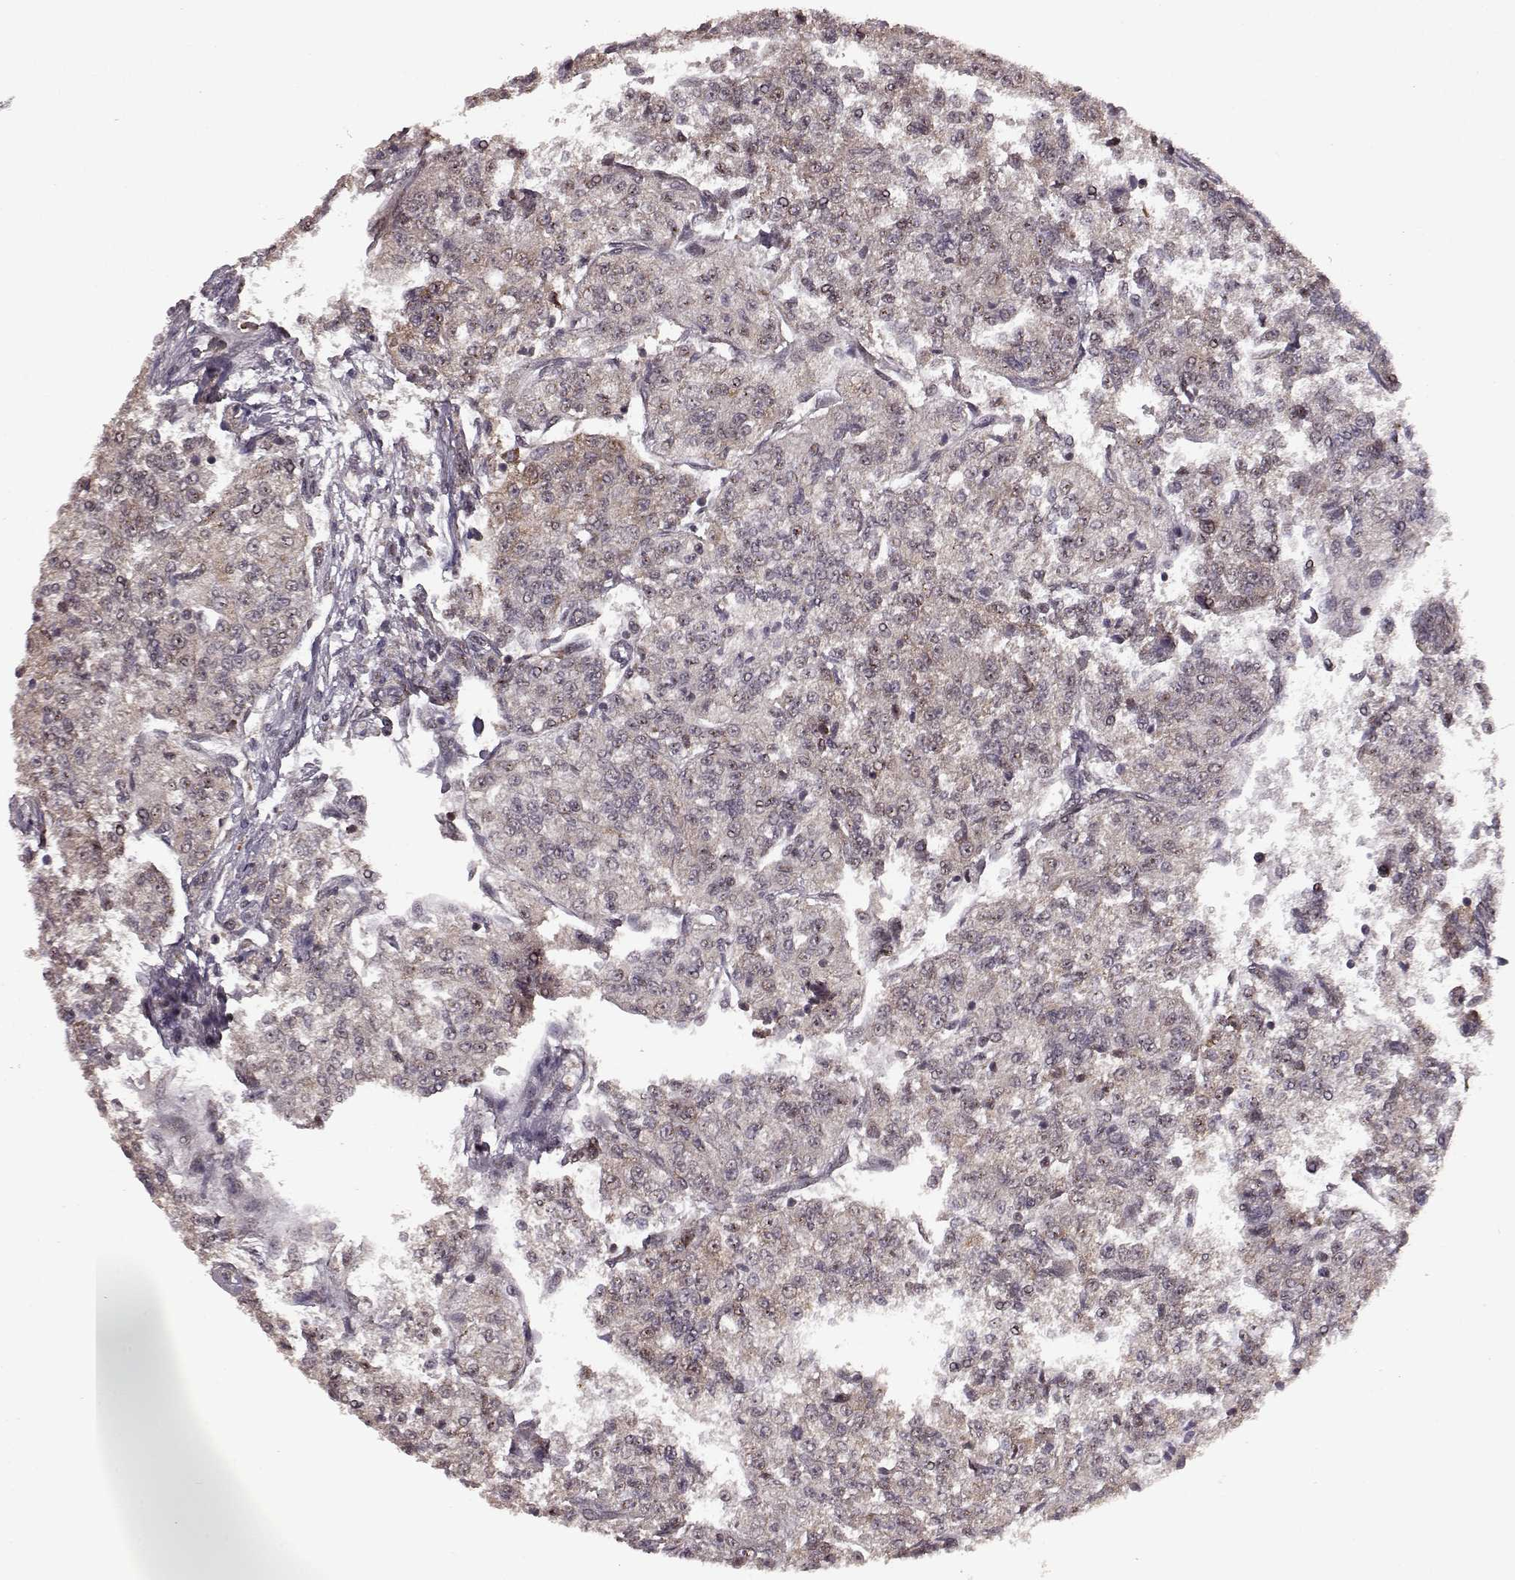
{"staining": {"intensity": "weak", "quantity": ">75%", "location": "cytoplasmic/membranous"}, "tissue": "renal cancer", "cell_type": "Tumor cells", "image_type": "cancer", "snomed": [{"axis": "morphology", "description": "Adenocarcinoma, NOS"}, {"axis": "topography", "description": "Kidney"}], "caption": "Immunohistochemical staining of renal adenocarcinoma shows low levels of weak cytoplasmic/membranous staining in approximately >75% of tumor cells. (IHC, brightfield microscopy, high magnification).", "gene": "ELOVL5", "patient": {"sex": "female", "age": 63}}